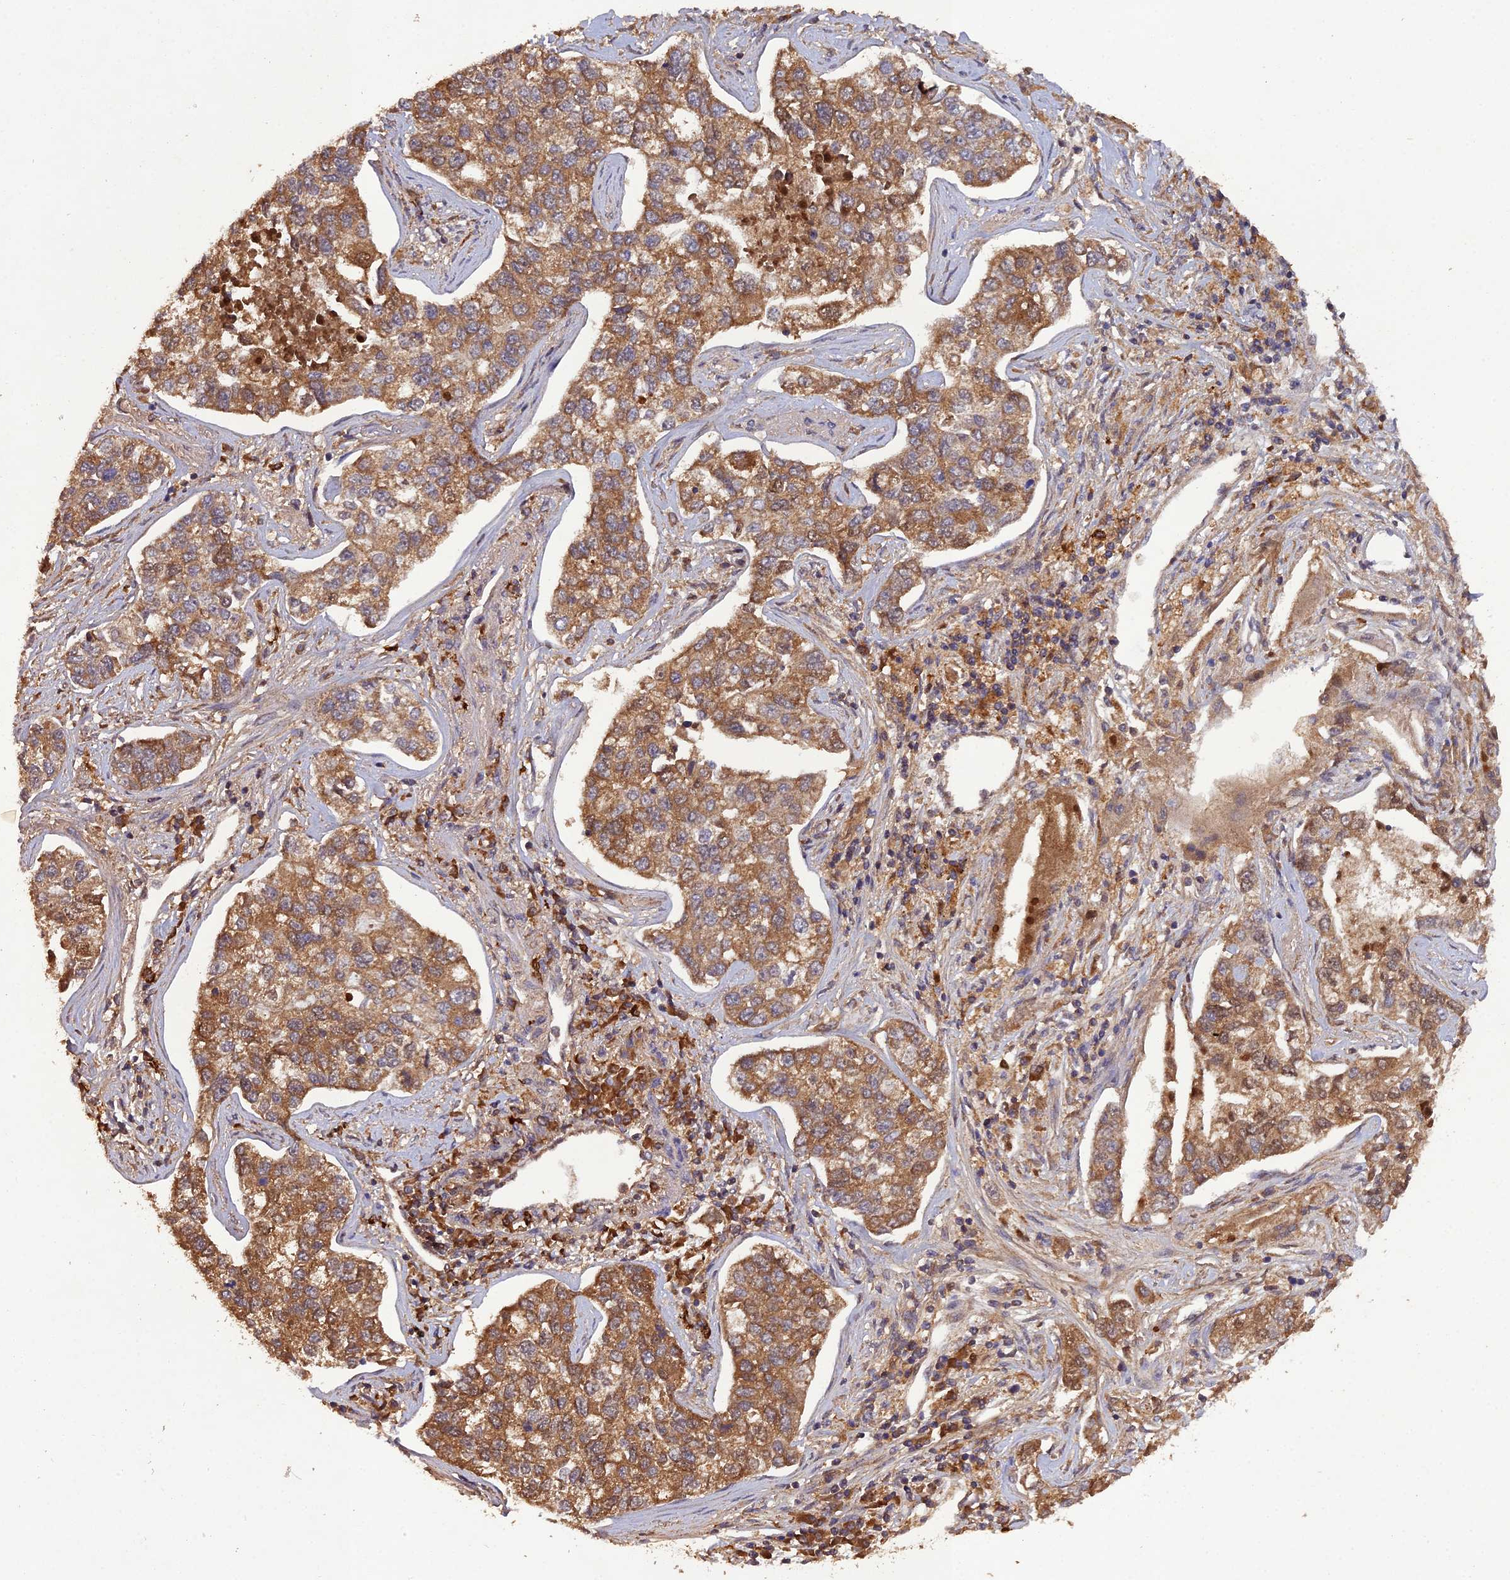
{"staining": {"intensity": "moderate", "quantity": ">75%", "location": "cytoplasmic/membranous"}, "tissue": "lung cancer", "cell_type": "Tumor cells", "image_type": "cancer", "snomed": [{"axis": "morphology", "description": "Adenocarcinoma, NOS"}, {"axis": "topography", "description": "Lung"}], "caption": "Immunohistochemical staining of human lung adenocarcinoma exhibits medium levels of moderate cytoplasmic/membranous expression in about >75% of tumor cells.", "gene": "TMEM258", "patient": {"sex": "male", "age": 49}}